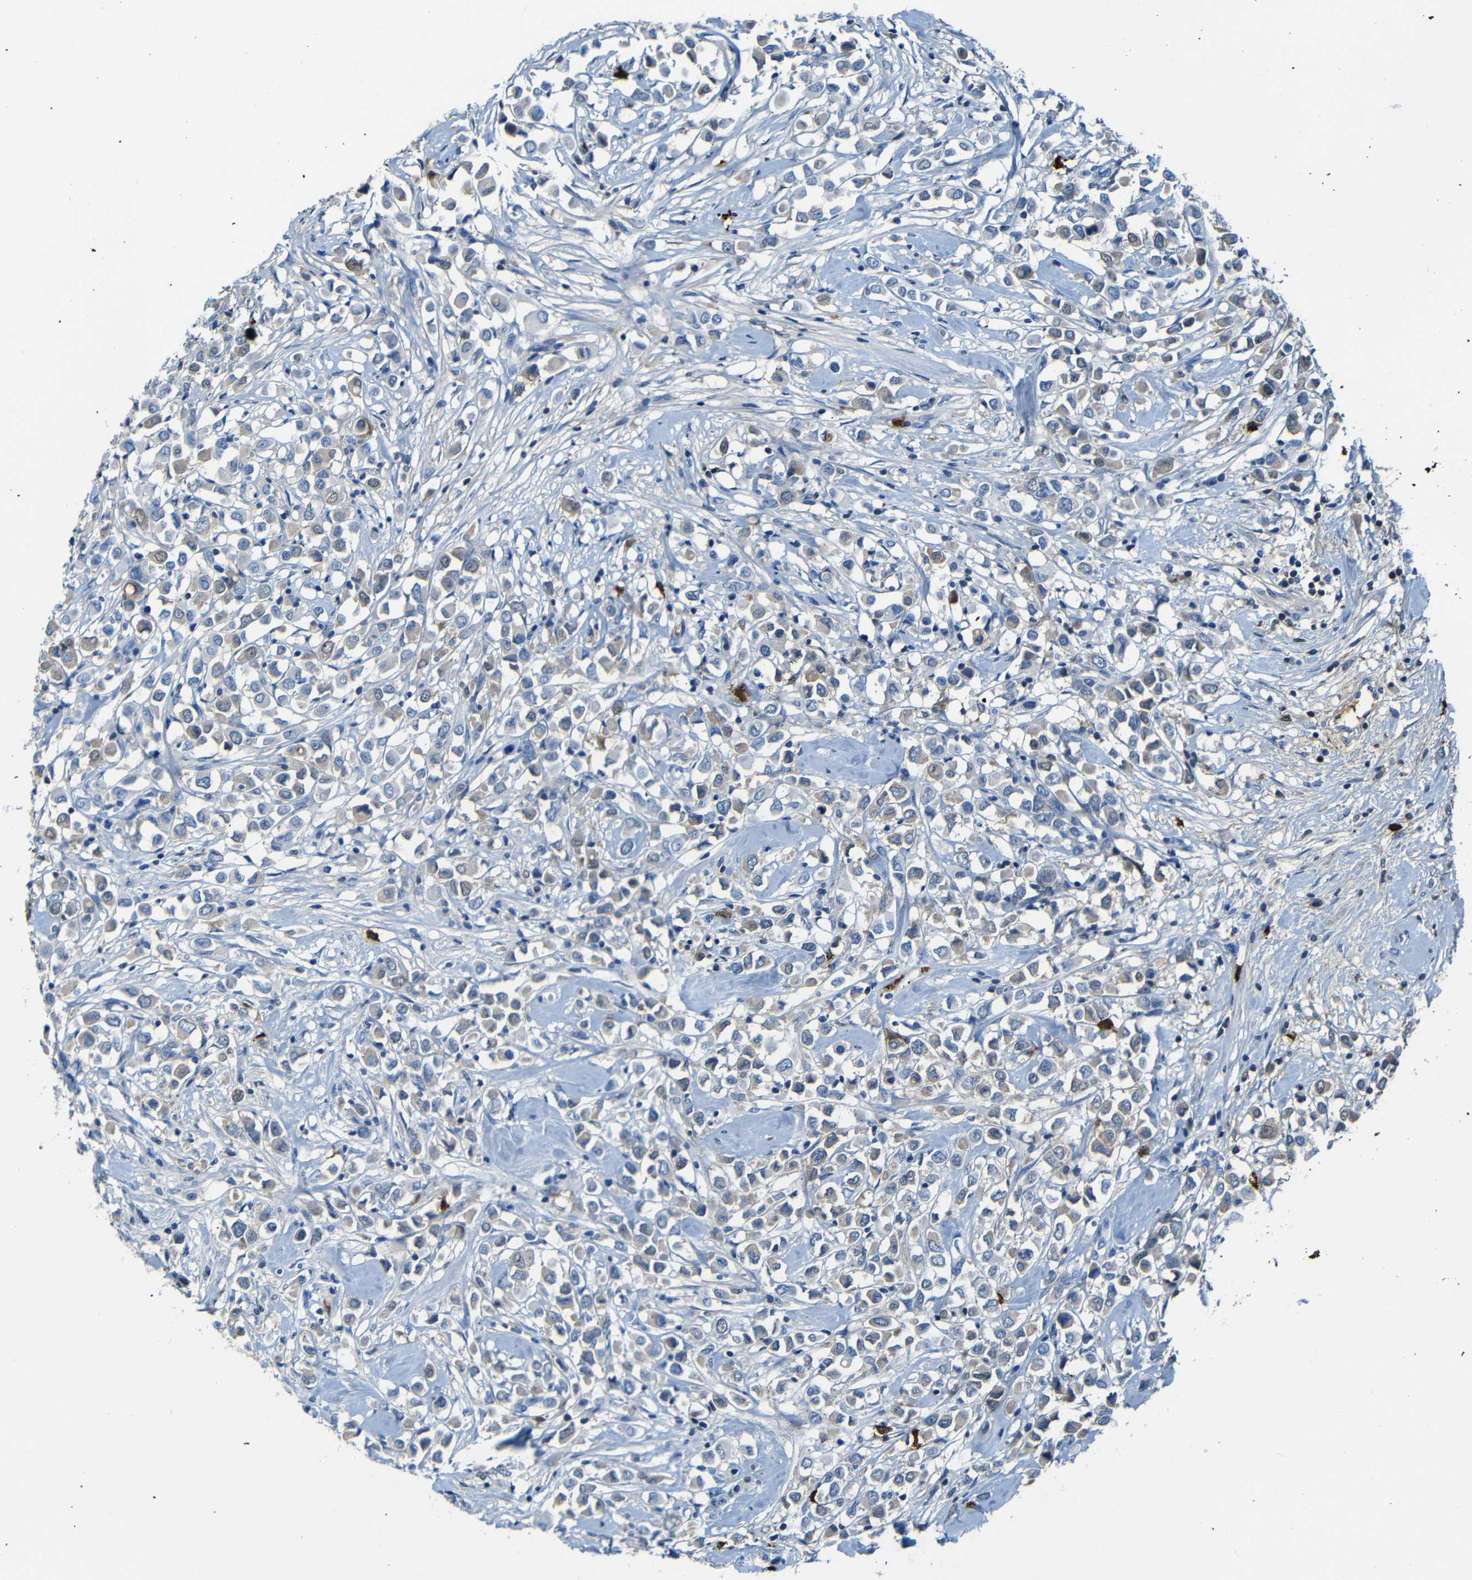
{"staining": {"intensity": "weak", "quantity": "25%-75%", "location": "cytoplasmic/membranous"}, "tissue": "breast cancer", "cell_type": "Tumor cells", "image_type": "cancer", "snomed": [{"axis": "morphology", "description": "Duct carcinoma"}, {"axis": "topography", "description": "Breast"}], "caption": "This micrograph exhibits immunohistochemistry (IHC) staining of human breast cancer (intraductal carcinoma), with low weak cytoplasmic/membranous positivity in approximately 25%-75% of tumor cells.", "gene": "SERPINA1", "patient": {"sex": "female", "age": 61}}